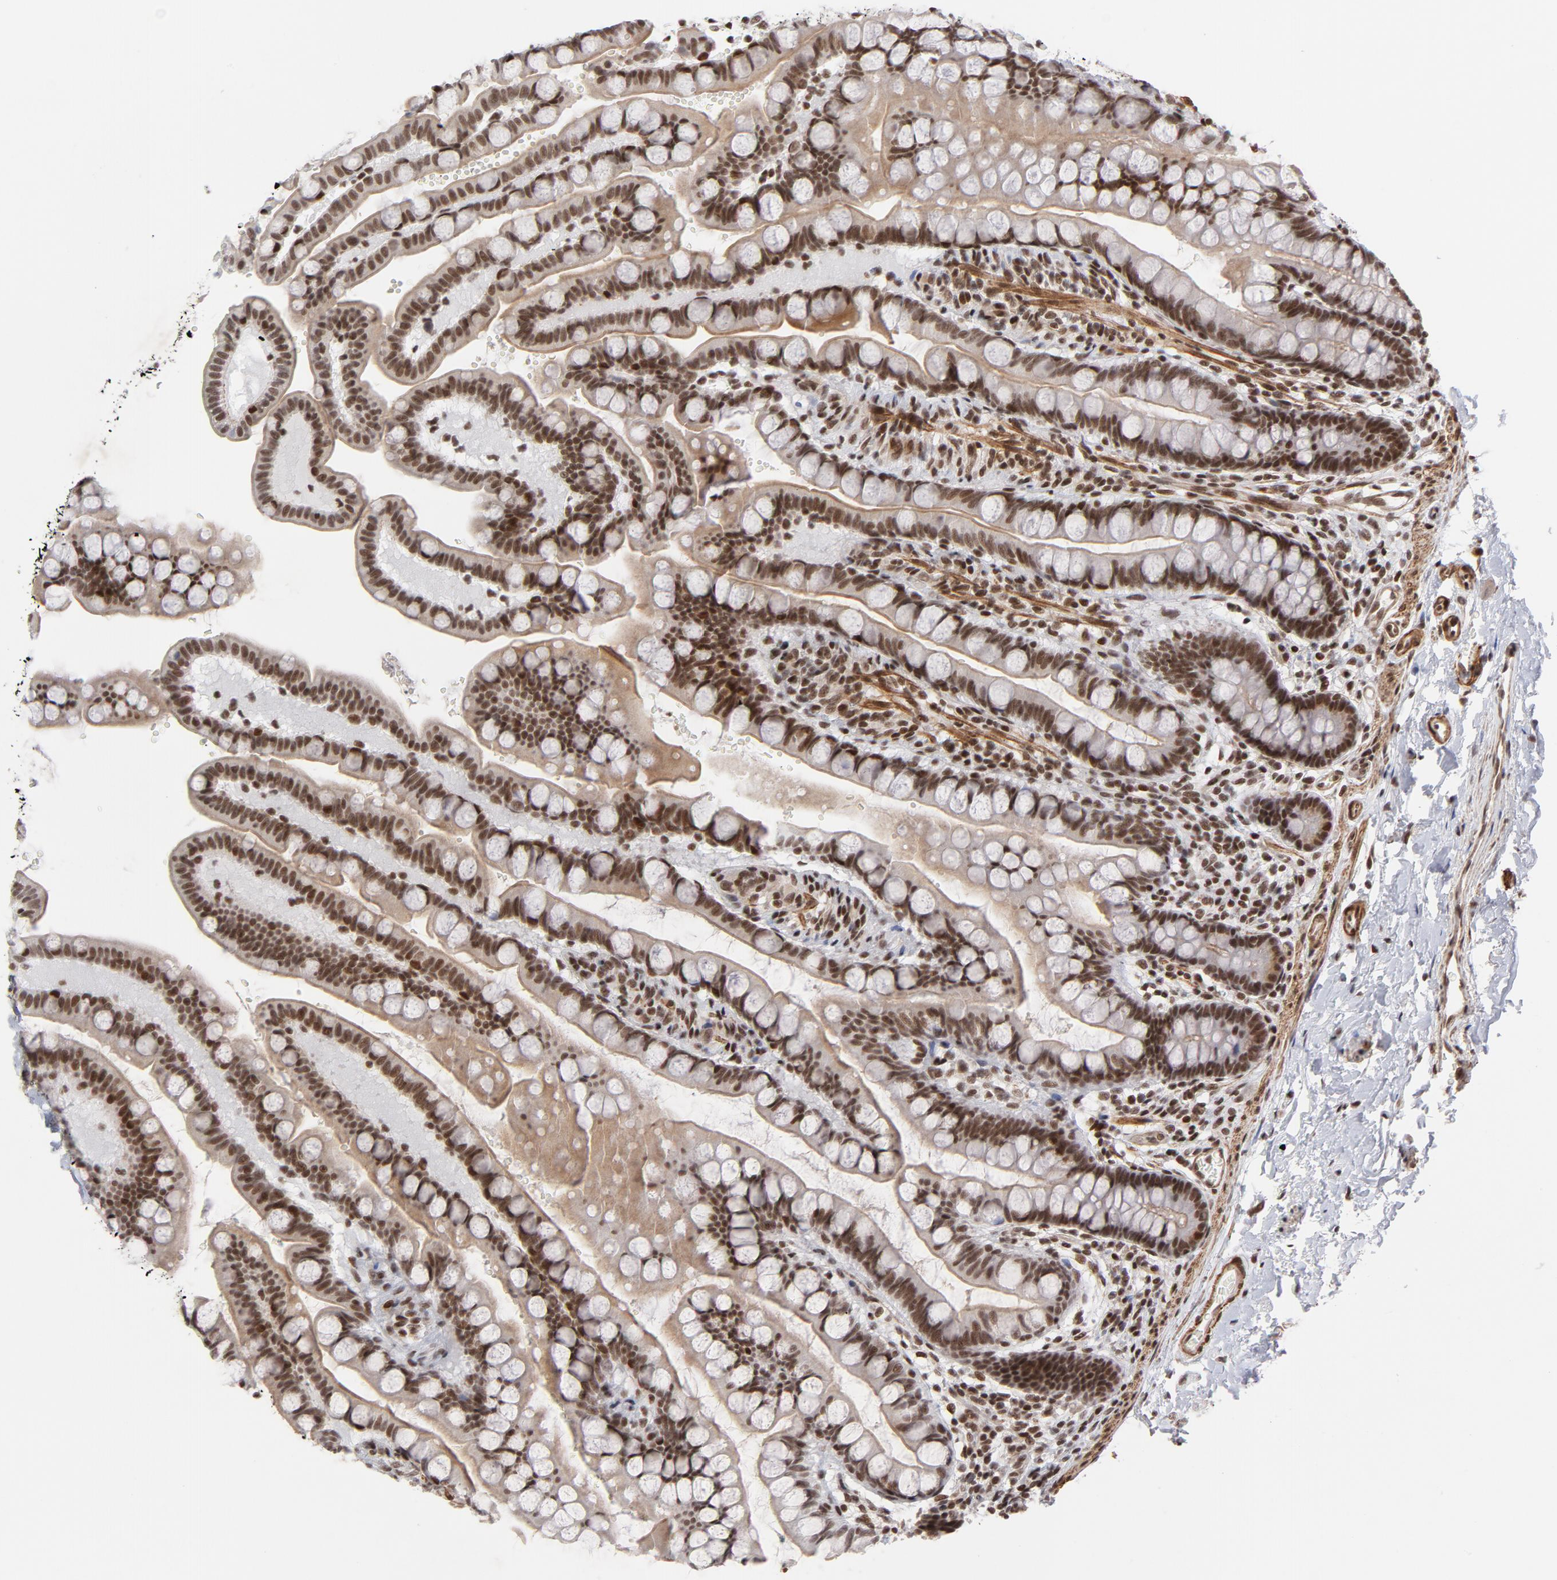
{"staining": {"intensity": "strong", "quantity": ">75%", "location": "cytoplasmic/membranous,nuclear"}, "tissue": "small intestine", "cell_type": "Glandular cells", "image_type": "normal", "snomed": [{"axis": "morphology", "description": "Normal tissue, NOS"}, {"axis": "topography", "description": "Small intestine"}], "caption": "Brown immunohistochemical staining in benign human small intestine shows strong cytoplasmic/membranous,nuclear positivity in about >75% of glandular cells.", "gene": "CTCF", "patient": {"sex": "female", "age": 58}}